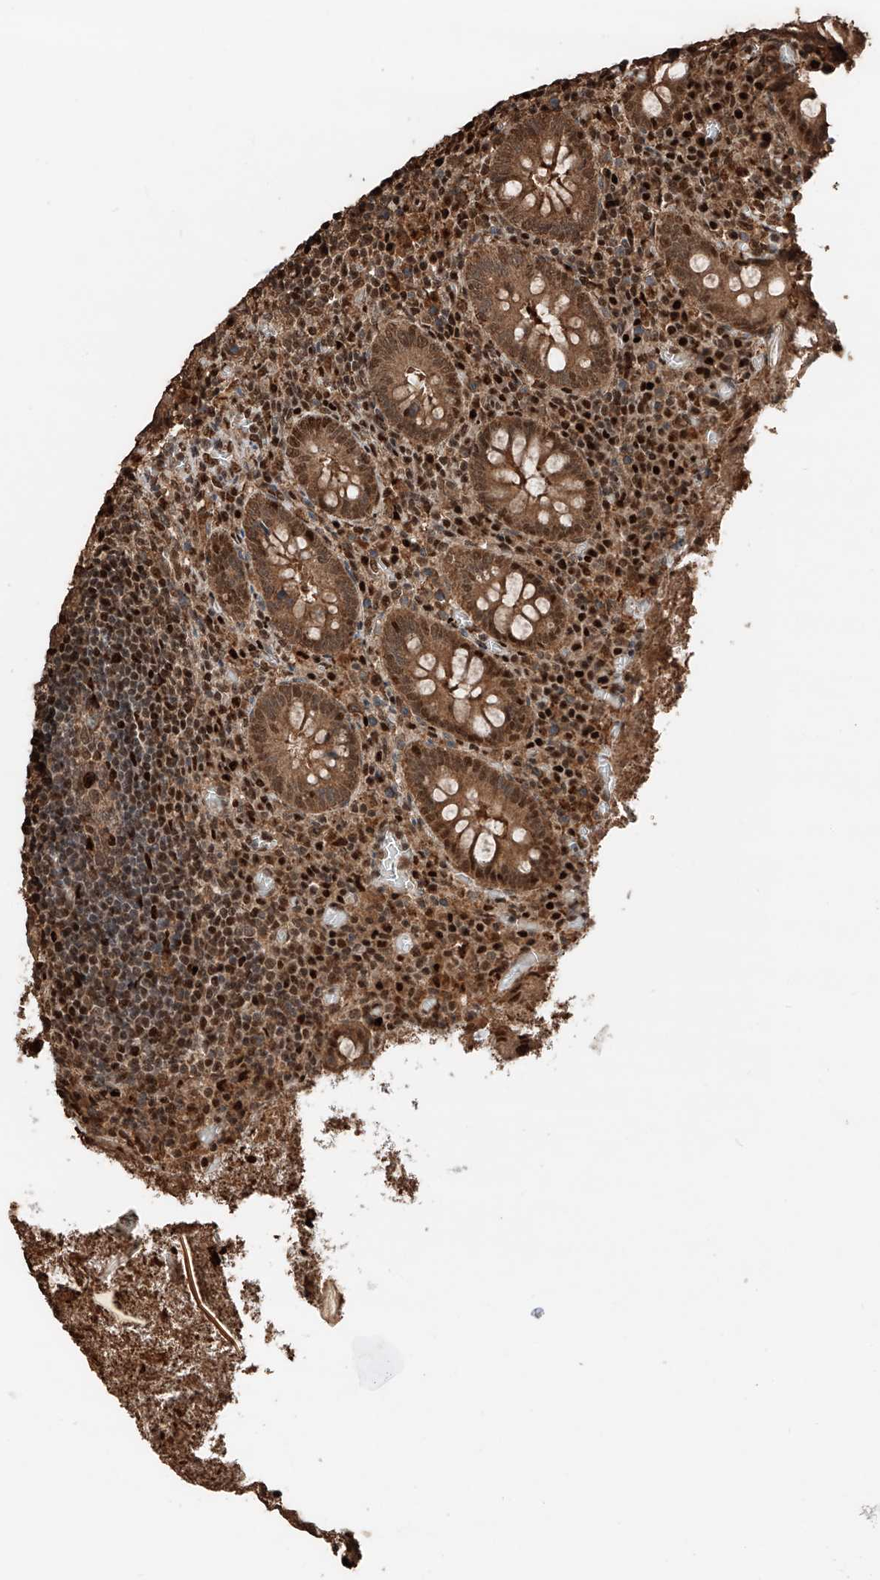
{"staining": {"intensity": "moderate", "quantity": ">75%", "location": "cytoplasmic/membranous,nuclear"}, "tissue": "appendix", "cell_type": "Glandular cells", "image_type": "normal", "snomed": [{"axis": "morphology", "description": "Normal tissue, NOS"}, {"axis": "topography", "description": "Appendix"}], "caption": "This photomicrograph shows benign appendix stained with immunohistochemistry (IHC) to label a protein in brown. The cytoplasmic/membranous,nuclear of glandular cells show moderate positivity for the protein. Nuclei are counter-stained blue.", "gene": "RMND1", "patient": {"sex": "female", "age": 17}}